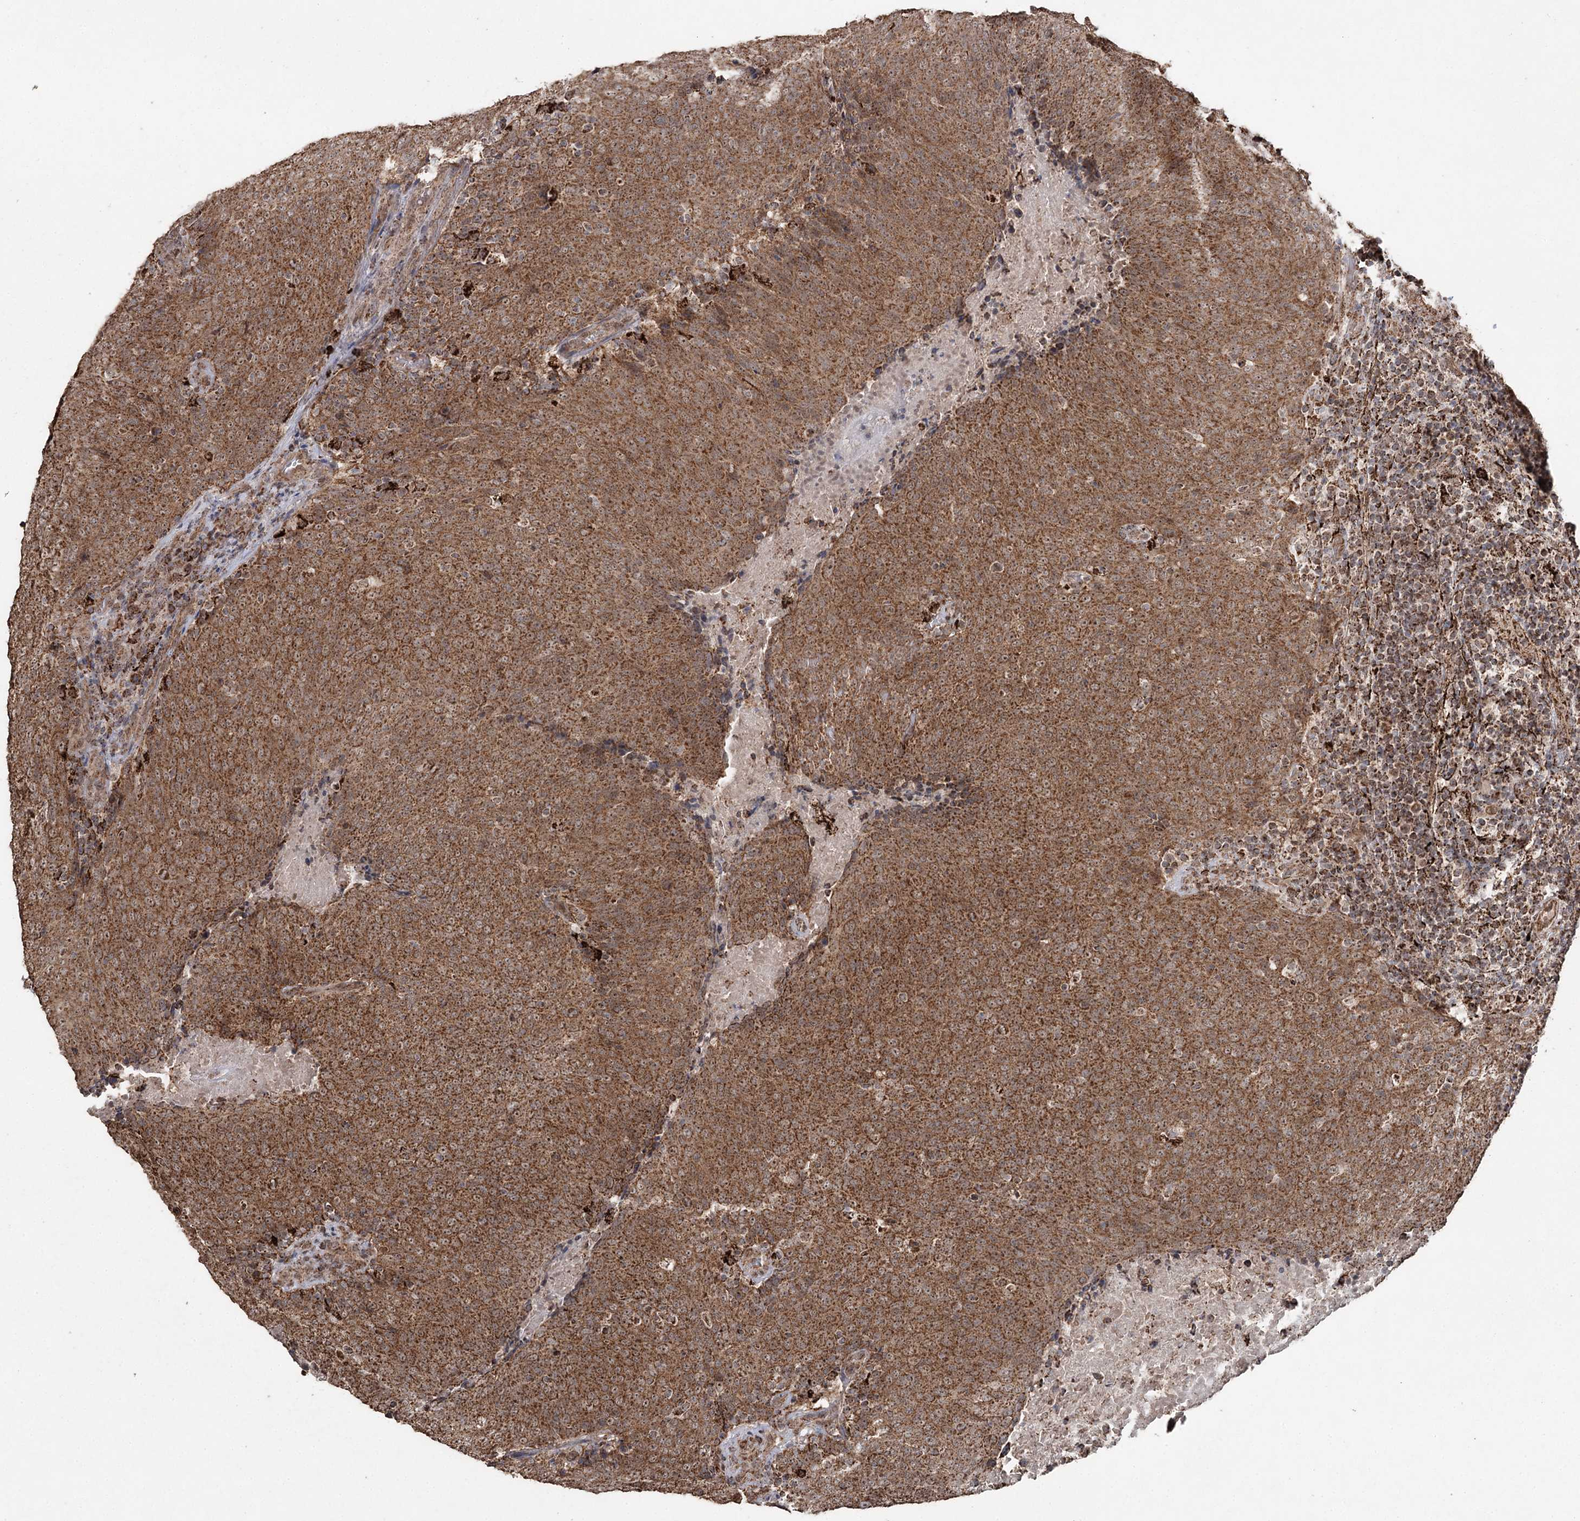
{"staining": {"intensity": "moderate", "quantity": ">75%", "location": "cytoplasmic/membranous,nuclear"}, "tissue": "head and neck cancer", "cell_type": "Tumor cells", "image_type": "cancer", "snomed": [{"axis": "morphology", "description": "Squamous cell carcinoma, NOS"}, {"axis": "morphology", "description": "Squamous cell carcinoma, metastatic, NOS"}, {"axis": "topography", "description": "Lymph node"}, {"axis": "topography", "description": "Head-Neck"}], "caption": "High-magnification brightfield microscopy of head and neck cancer (squamous cell carcinoma) stained with DAB (brown) and counterstained with hematoxylin (blue). tumor cells exhibit moderate cytoplasmic/membranous and nuclear expression is appreciated in about>75% of cells.", "gene": "SLF2", "patient": {"sex": "male", "age": 62}}